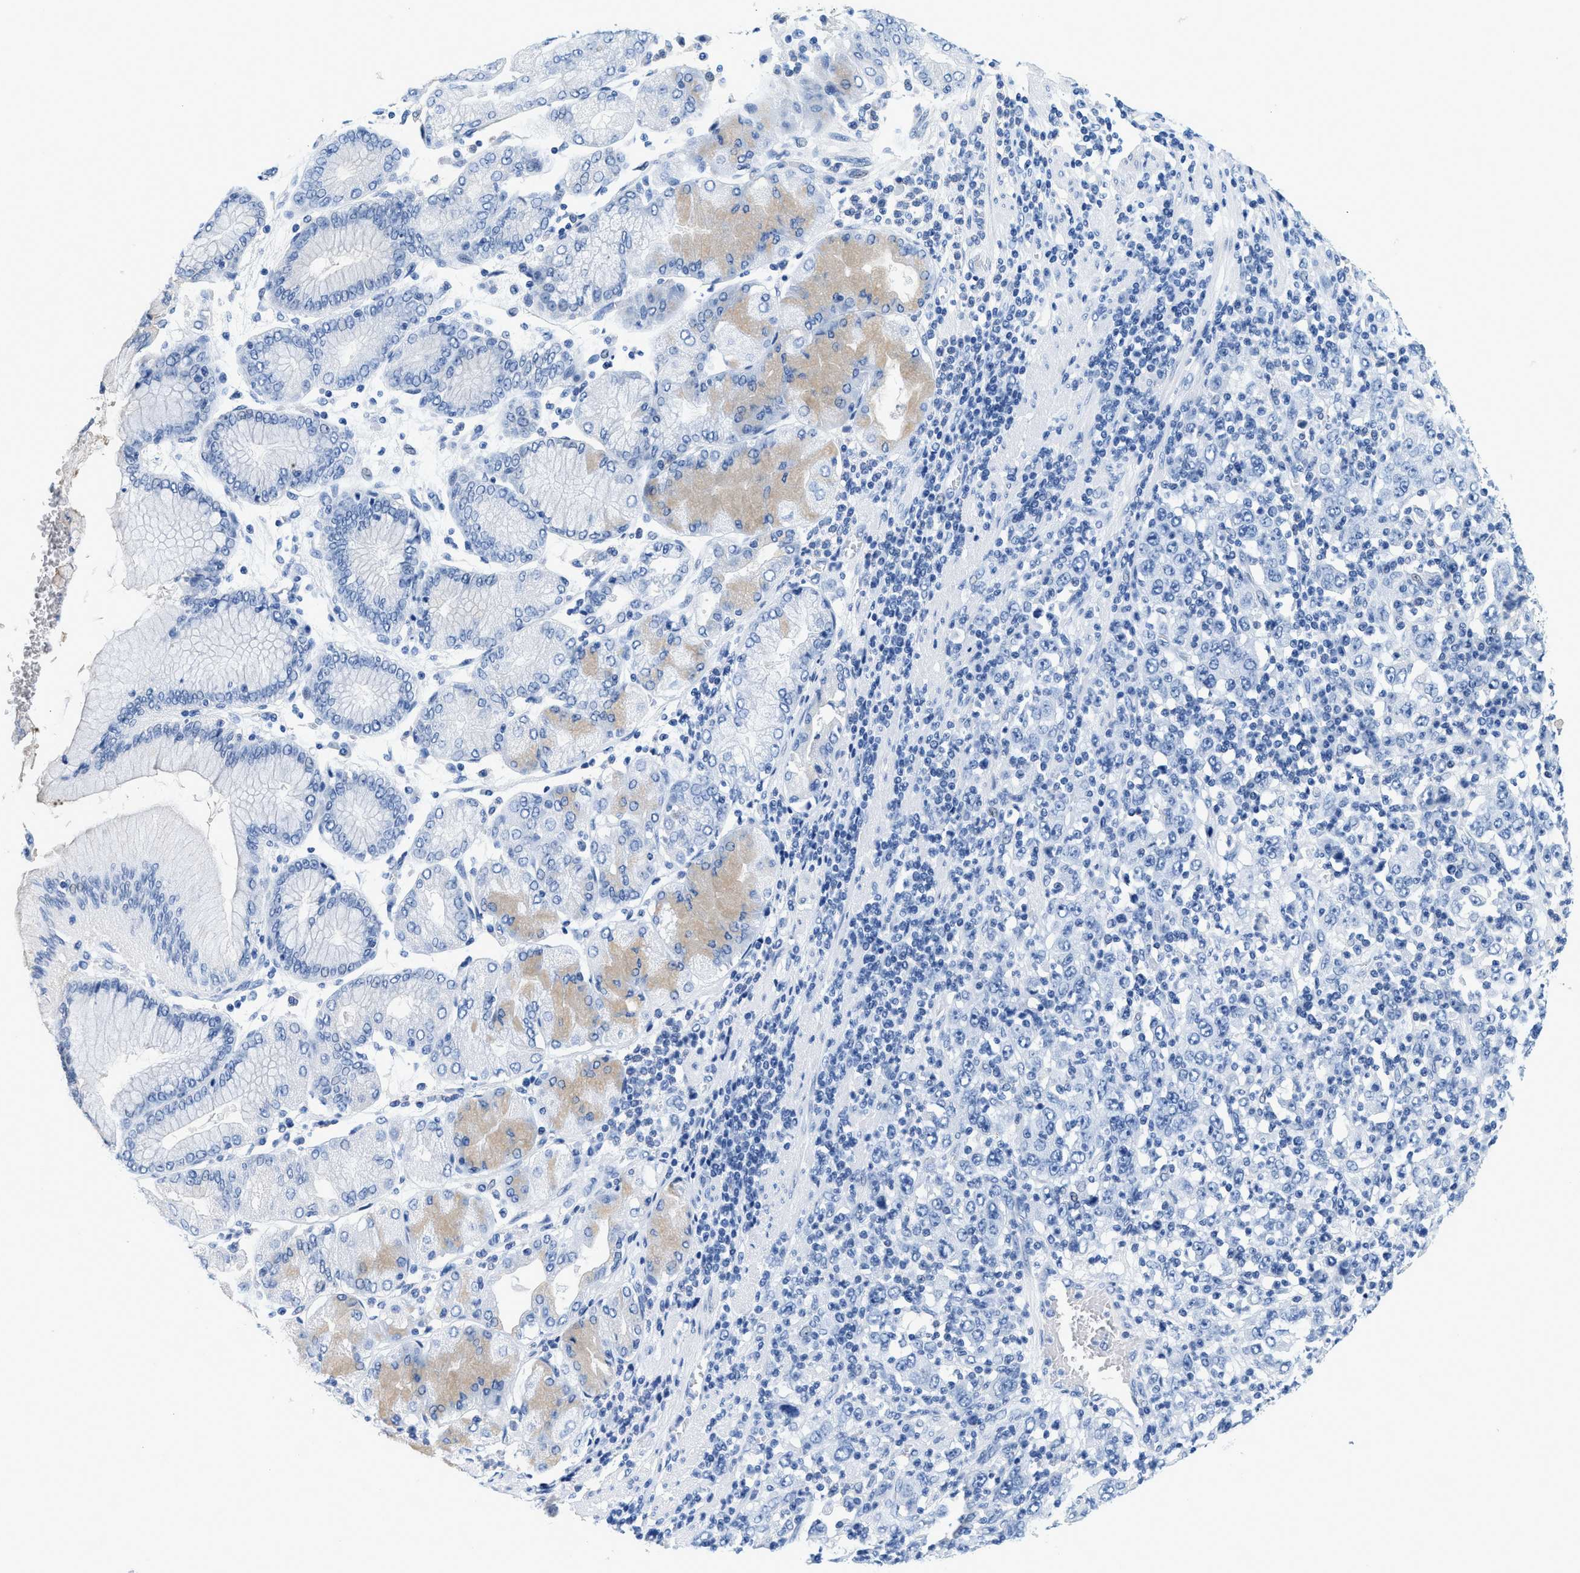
{"staining": {"intensity": "negative", "quantity": "none", "location": "none"}, "tissue": "stomach cancer", "cell_type": "Tumor cells", "image_type": "cancer", "snomed": [{"axis": "morphology", "description": "Normal tissue, NOS"}, {"axis": "morphology", "description": "Adenocarcinoma, NOS"}, {"axis": "topography", "description": "Stomach, upper"}, {"axis": "topography", "description": "Stomach"}], "caption": "There is no significant staining in tumor cells of stomach cancer (adenocarcinoma). (DAB IHC with hematoxylin counter stain).", "gene": "GSN", "patient": {"sex": "male", "age": 59}}